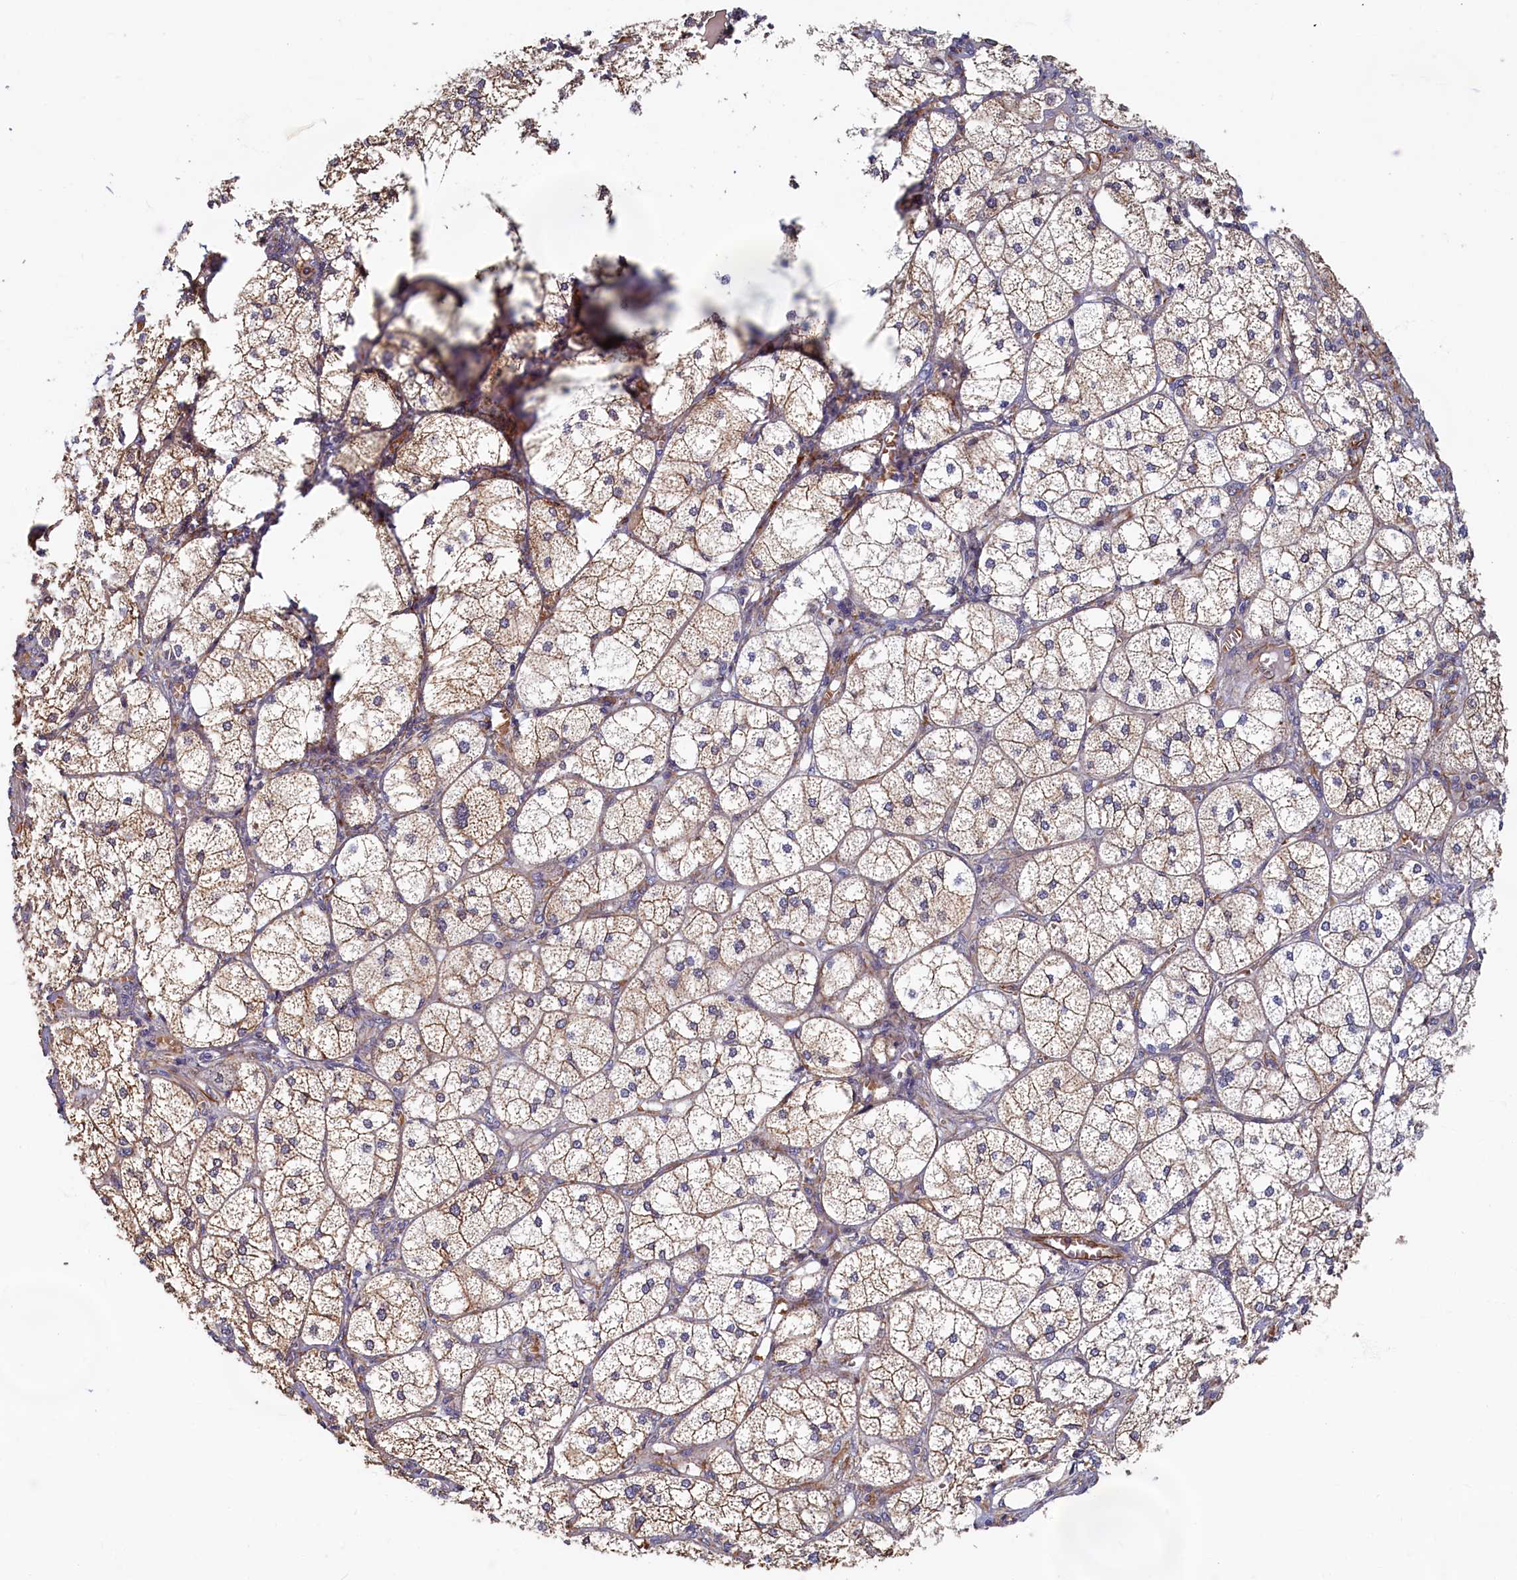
{"staining": {"intensity": "moderate", "quantity": ">75%", "location": "cytoplasmic/membranous"}, "tissue": "adrenal gland", "cell_type": "Glandular cells", "image_type": "normal", "snomed": [{"axis": "morphology", "description": "Normal tissue, NOS"}, {"axis": "topography", "description": "Adrenal gland"}], "caption": "A medium amount of moderate cytoplasmic/membranous staining is present in about >75% of glandular cells in unremarkable adrenal gland.", "gene": "LRRC57", "patient": {"sex": "female", "age": 61}}